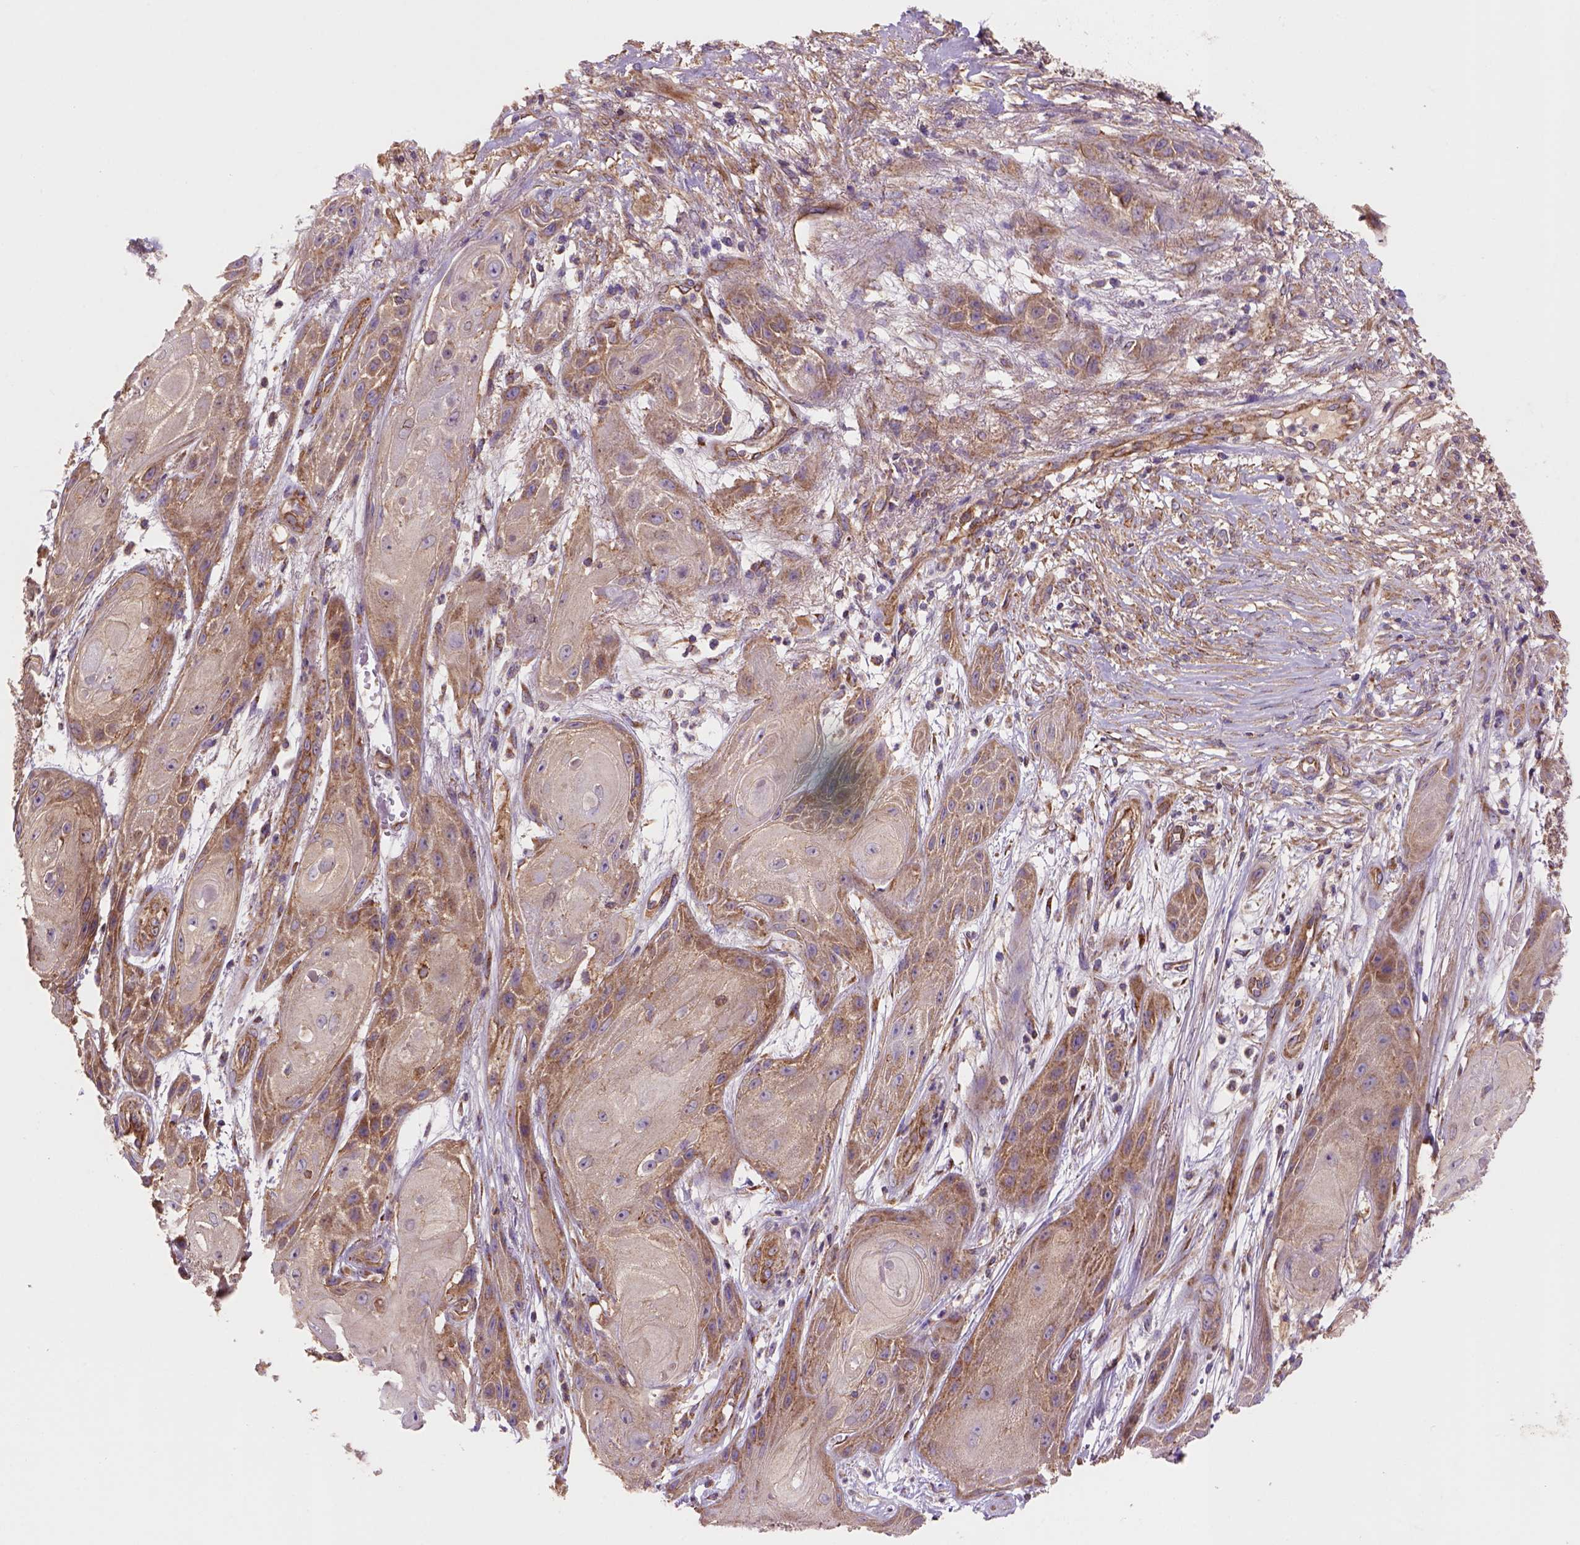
{"staining": {"intensity": "moderate", "quantity": "<25%", "location": "cytoplasmic/membranous"}, "tissue": "skin cancer", "cell_type": "Tumor cells", "image_type": "cancer", "snomed": [{"axis": "morphology", "description": "Squamous cell carcinoma, NOS"}, {"axis": "topography", "description": "Skin"}], "caption": "Immunohistochemical staining of human squamous cell carcinoma (skin) displays low levels of moderate cytoplasmic/membranous protein staining in about <25% of tumor cells.", "gene": "WARS2", "patient": {"sex": "male", "age": 62}}